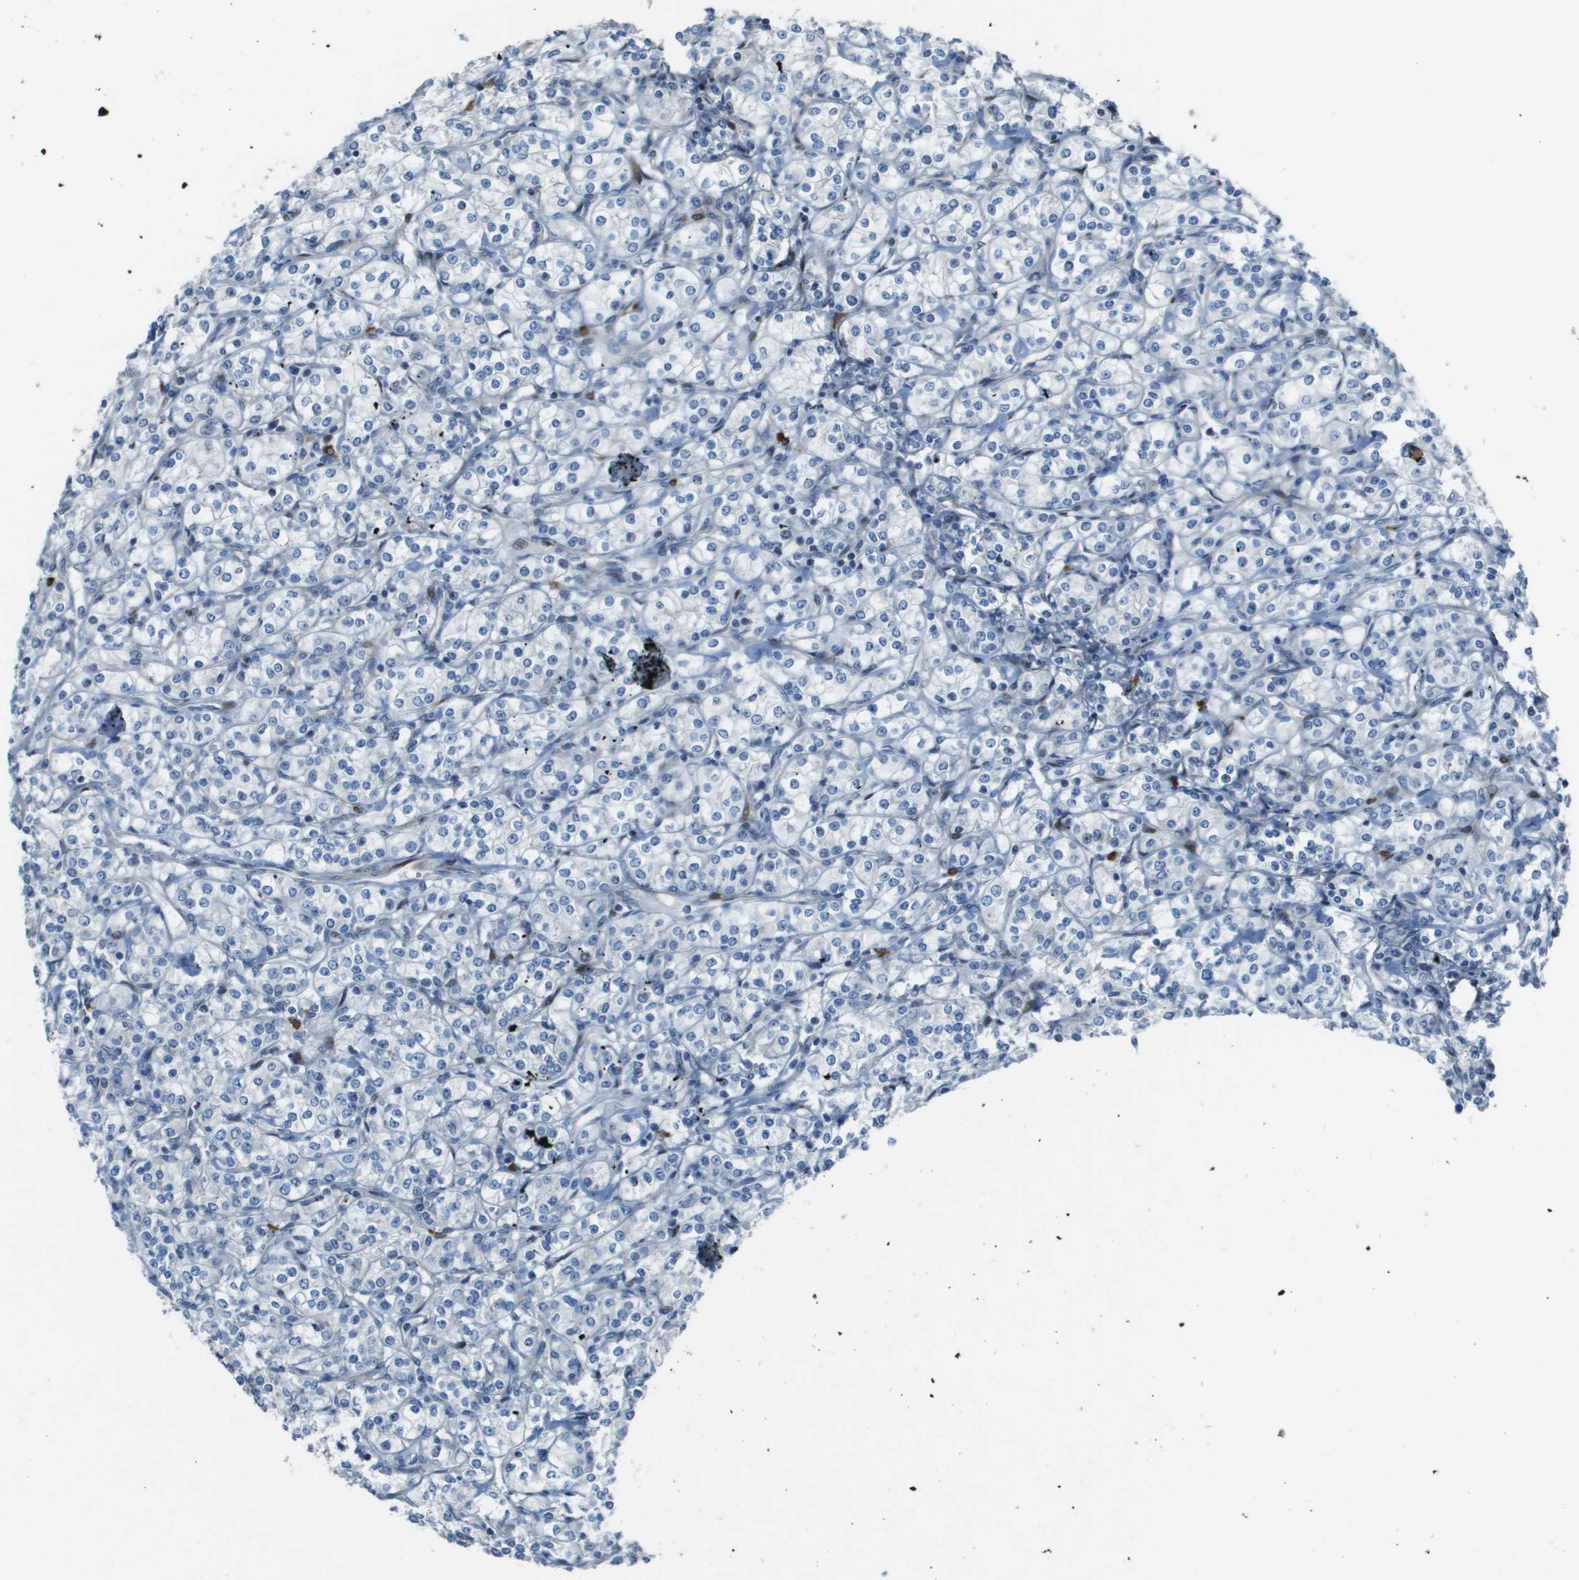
{"staining": {"intensity": "negative", "quantity": "none", "location": "none"}, "tissue": "renal cancer", "cell_type": "Tumor cells", "image_type": "cancer", "snomed": [{"axis": "morphology", "description": "Adenocarcinoma, NOS"}, {"axis": "topography", "description": "Kidney"}], "caption": "Histopathology image shows no protein expression in tumor cells of renal cancer tissue. (DAB (3,3'-diaminobenzidine) IHC, high magnification).", "gene": "MGAT3", "patient": {"sex": "male", "age": 77}}